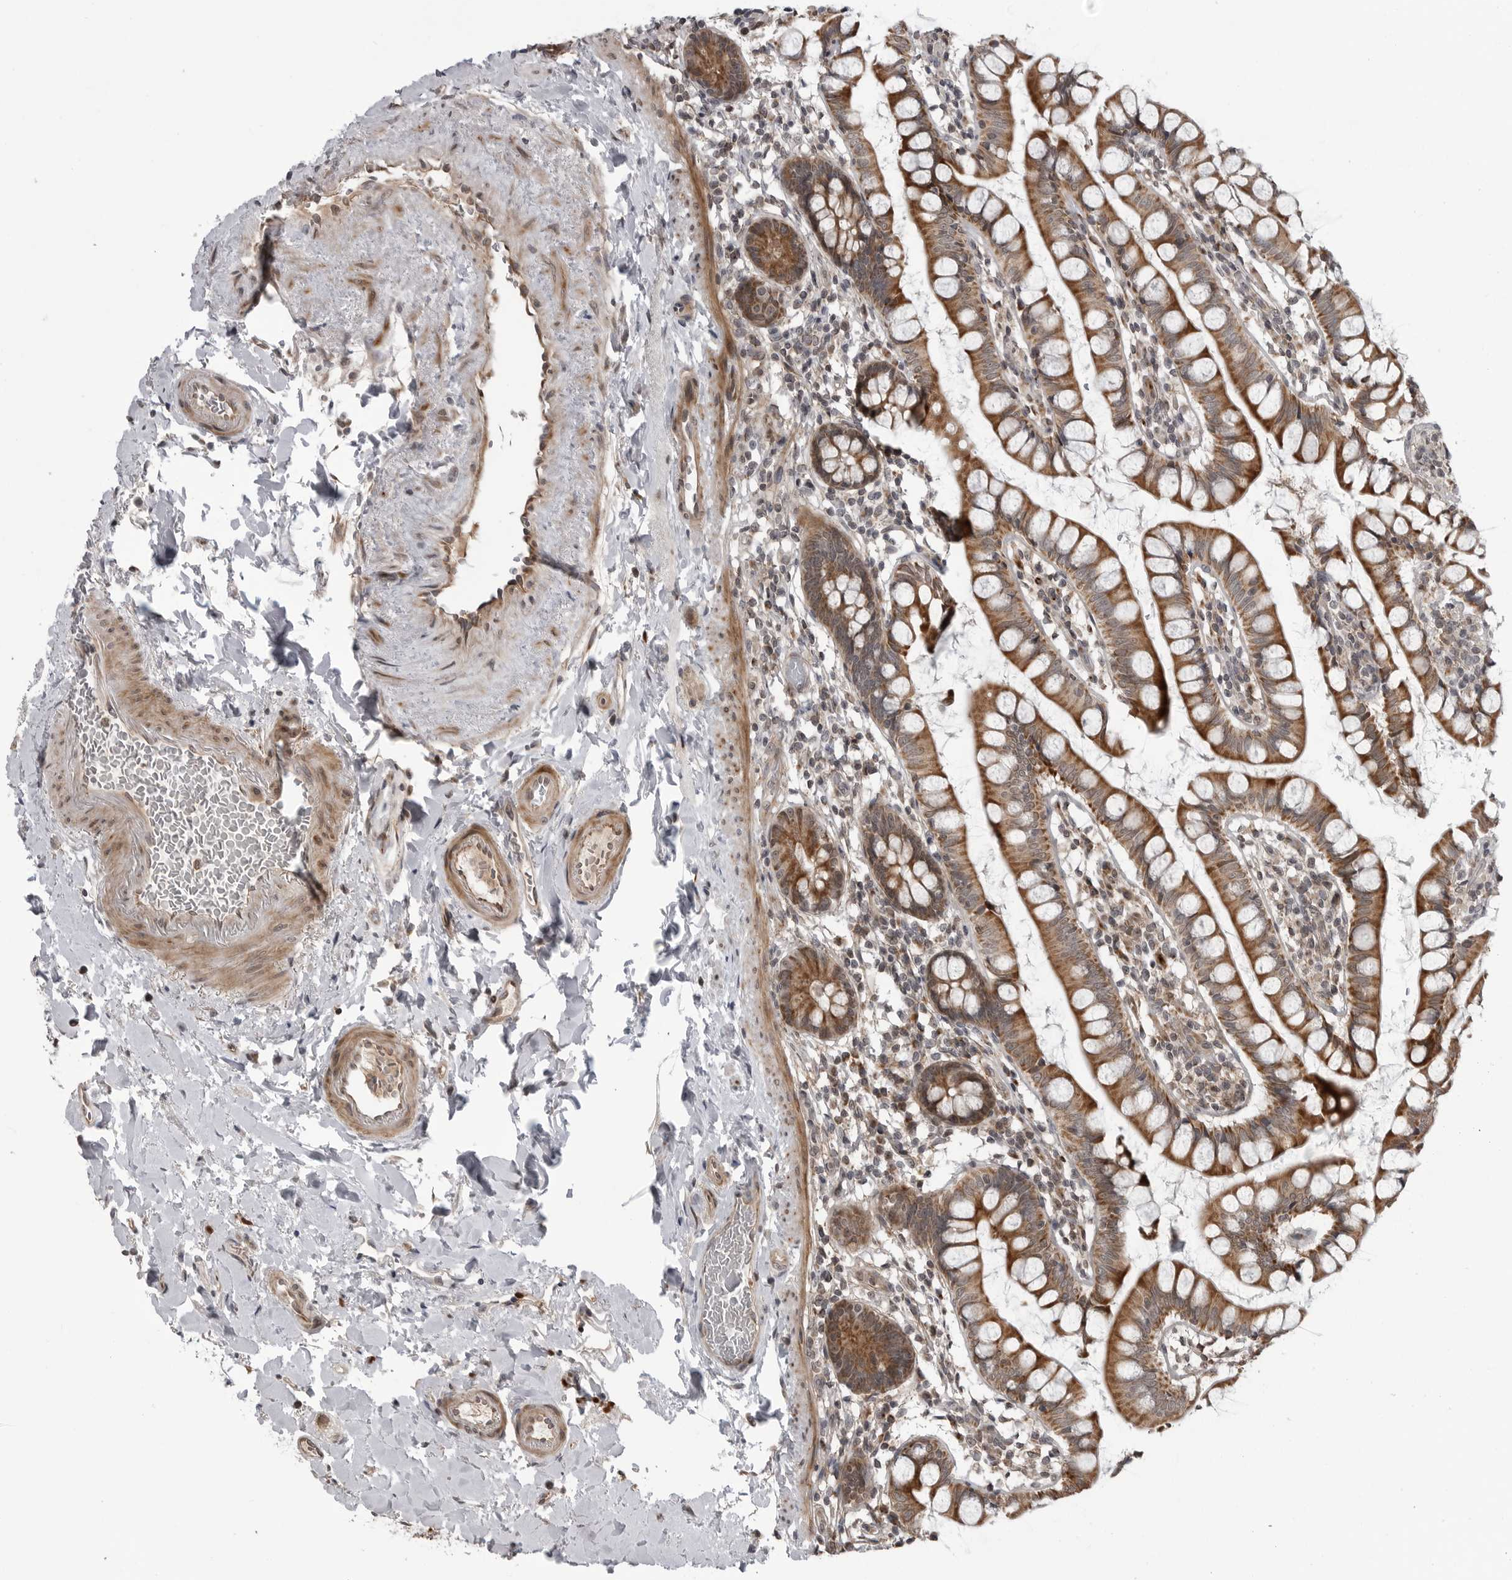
{"staining": {"intensity": "strong", "quantity": ">75%", "location": "cytoplasmic/membranous"}, "tissue": "small intestine", "cell_type": "Glandular cells", "image_type": "normal", "snomed": [{"axis": "morphology", "description": "Normal tissue, NOS"}, {"axis": "topography", "description": "Small intestine"}], "caption": "Immunohistochemistry (IHC) (DAB (3,3'-diaminobenzidine)) staining of normal human small intestine demonstrates strong cytoplasmic/membranous protein positivity in about >75% of glandular cells. (DAB (3,3'-diaminobenzidine) IHC, brown staining for protein, blue staining for nuclei).", "gene": "FAAP100", "patient": {"sex": "female", "age": 84}}